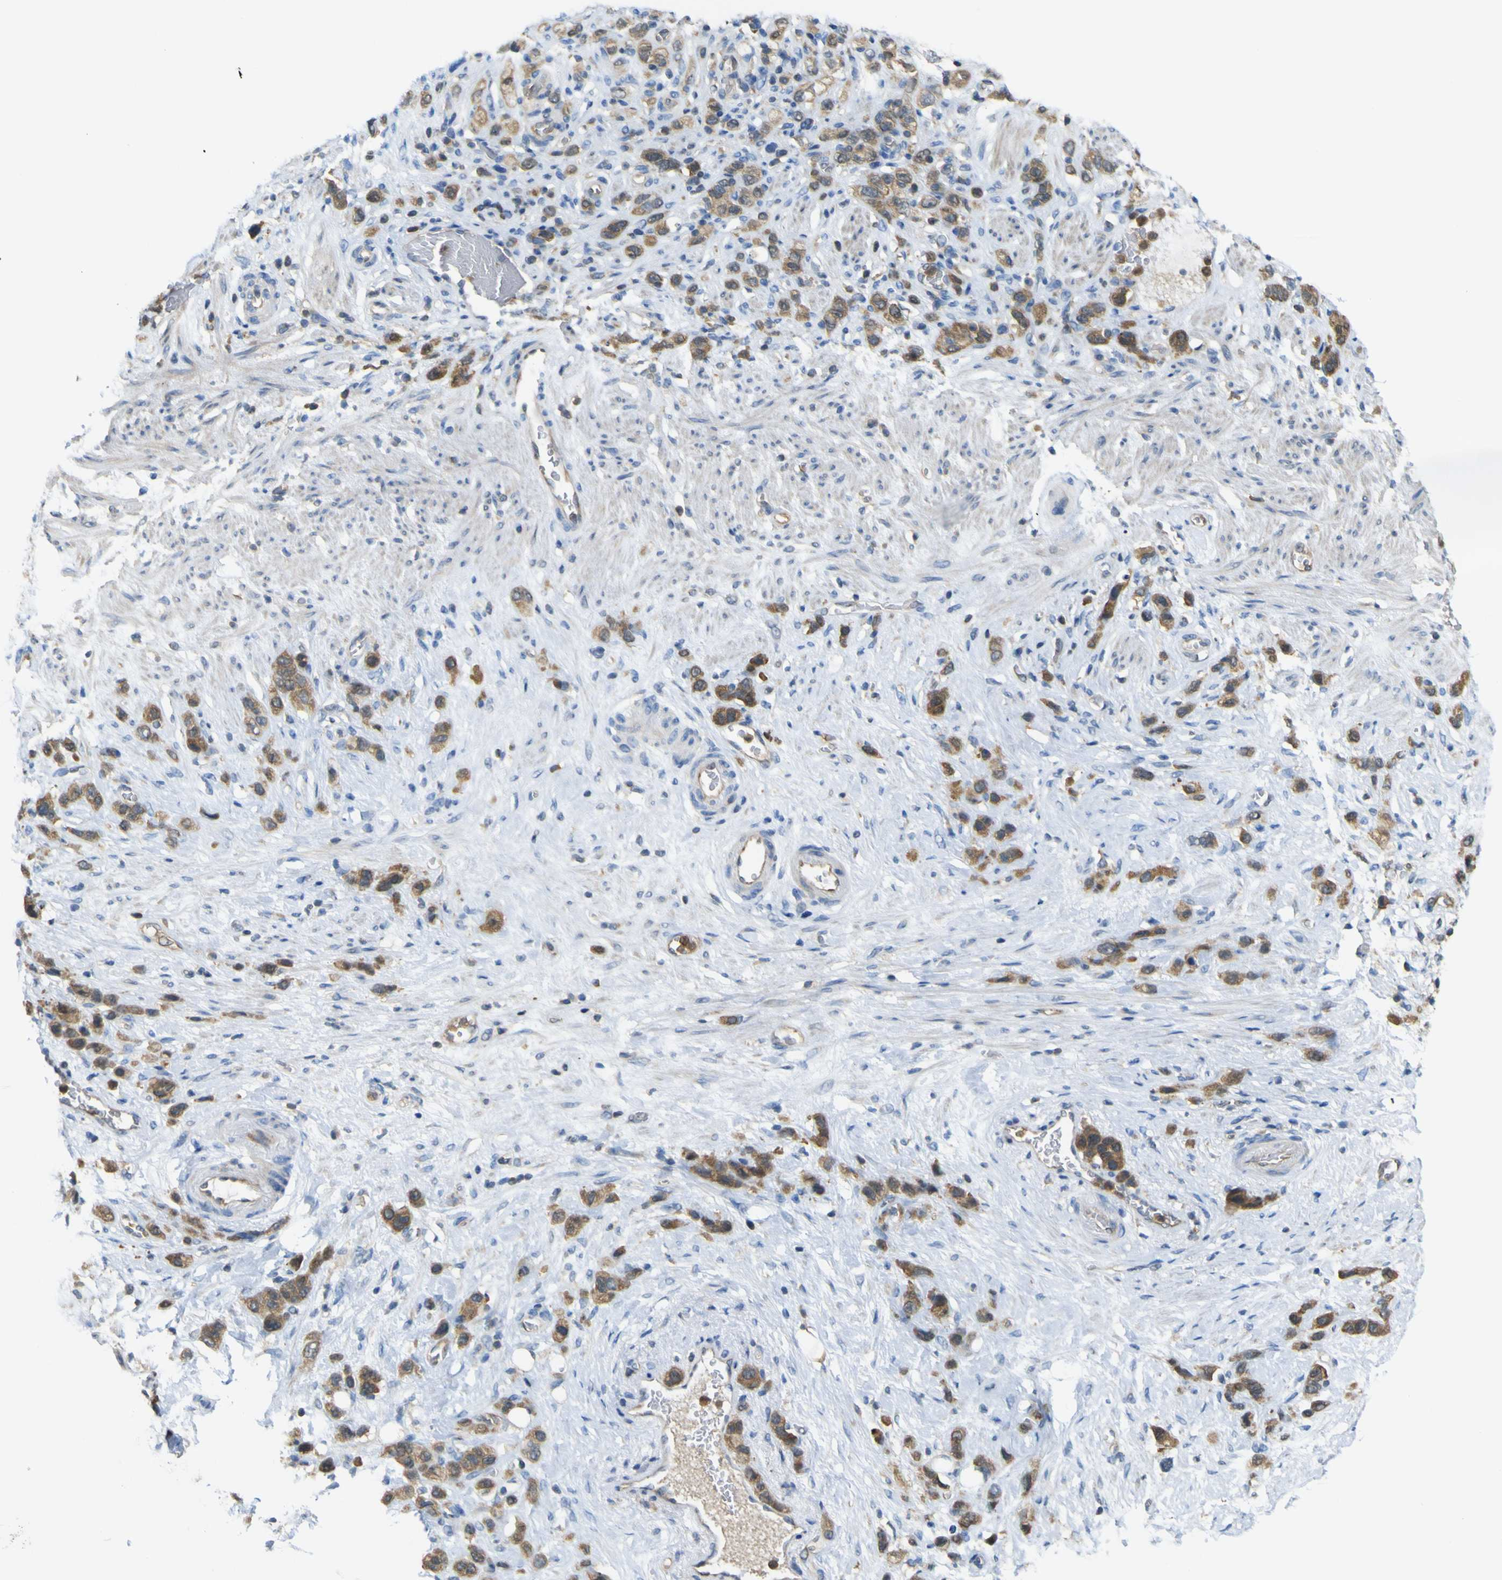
{"staining": {"intensity": "strong", "quantity": ">75%", "location": "cytoplasmic/membranous"}, "tissue": "stomach cancer", "cell_type": "Tumor cells", "image_type": "cancer", "snomed": [{"axis": "morphology", "description": "Adenocarcinoma, NOS"}, {"axis": "morphology", "description": "Adenocarcinoma, High grade"}, {"axis": "topography", "description": "Stomach, upper"}, {"axis": "topography", "description": "Stomach, lower"}], "caption": "Immunohistochemical staining of high-grade adenocarcinoma (stomach) displays high levels of strong cytoplasmic/membranous protein positivity in approximately >75% of tumor cells.", "gene": "ABHD3", "patient": {"sex": "female", "age": 65}}